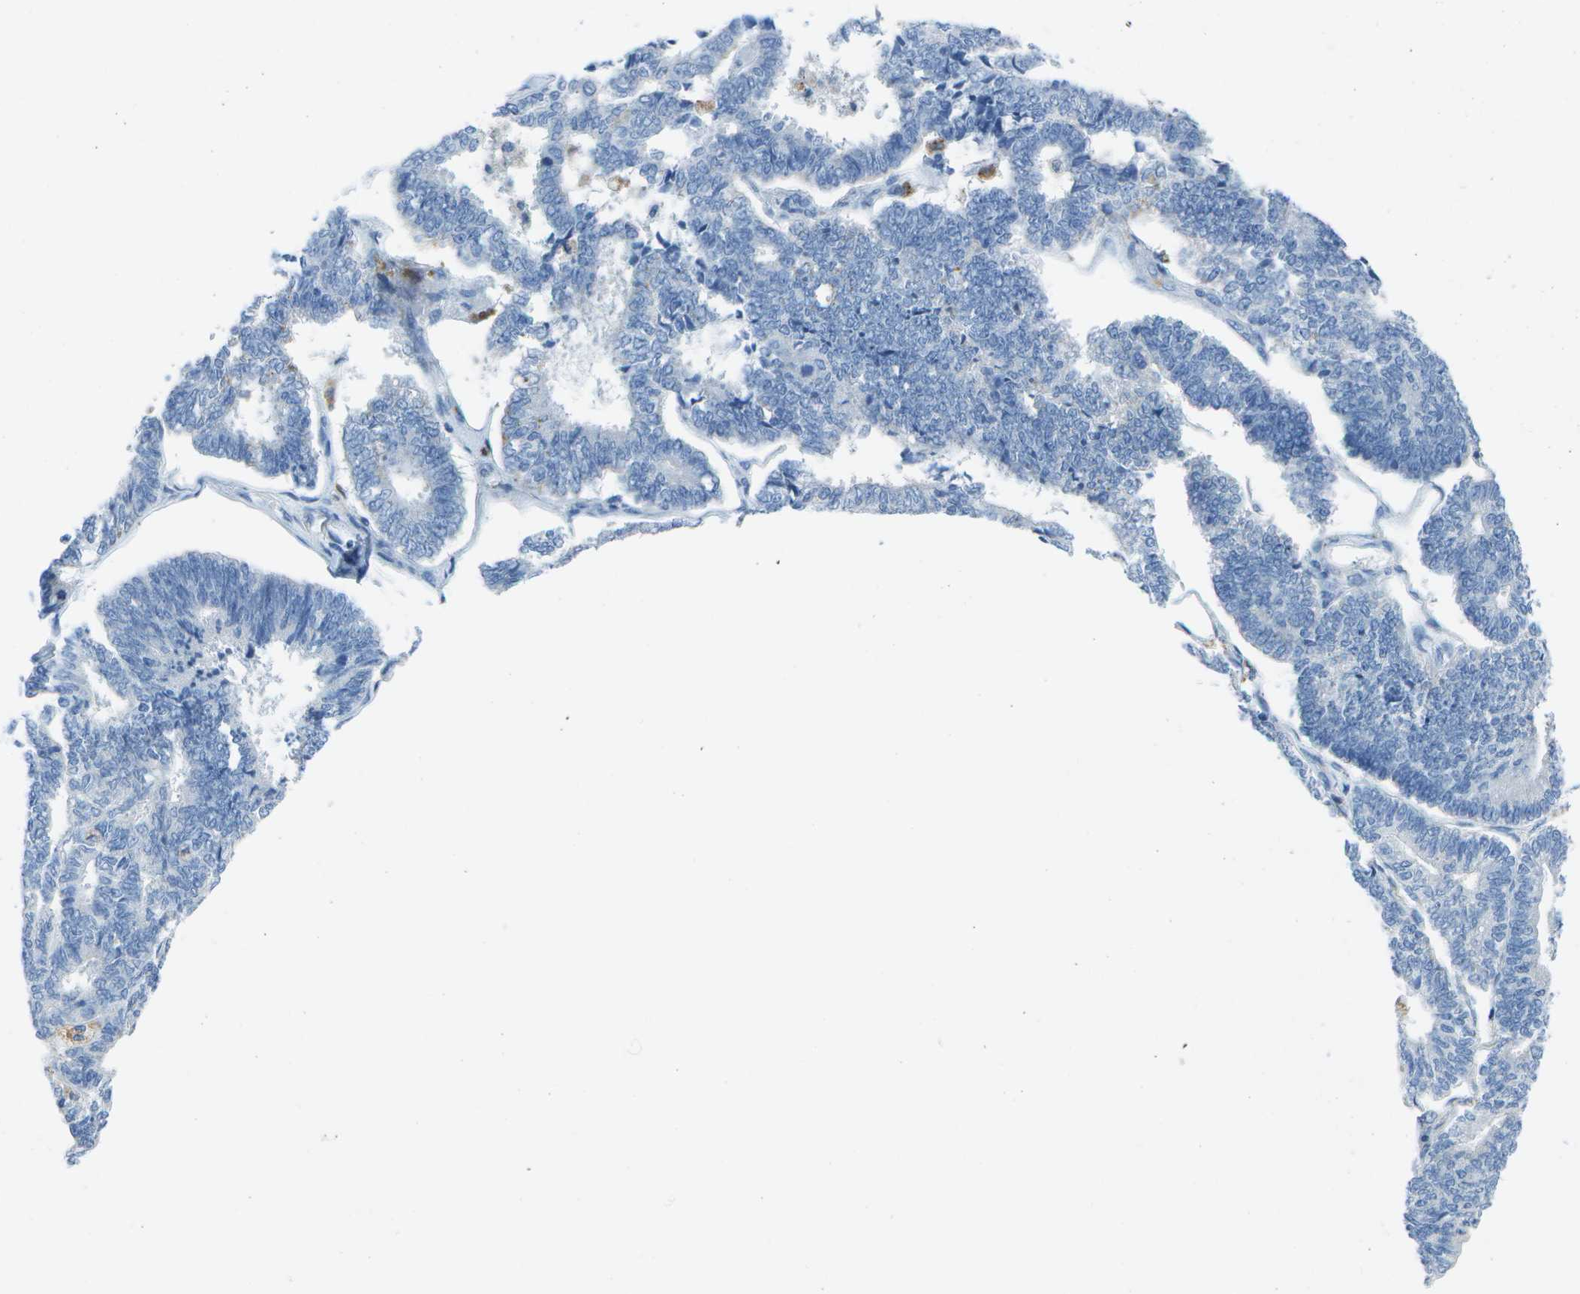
{"staining": {"intensity": "negative", "quantity": "none", "location": "none"}, "tissue": "endometrial cancer", "cell_type": "Tumor cells", "image_type": "cancer", "snomed": [{"axis": "morphology", "description": "Adenocarcinoma, NOS"}, {"axis": "topography", "description": "Endometrium"}], "caption": "Immunohistochemistry image of human endometrial cancer (adenocarcinoma) stained for a protein (brown), which exhibits no expression in tumor cells. The staining was performed using DAB (3,3'-diaminobenzidine) to visualize the protein expression in brown, while the nuclei were stained in blue with hematoxylin (Magnification: 20x).", "gene": "DCT", "patient": {"sex": "female", "age": 70}}